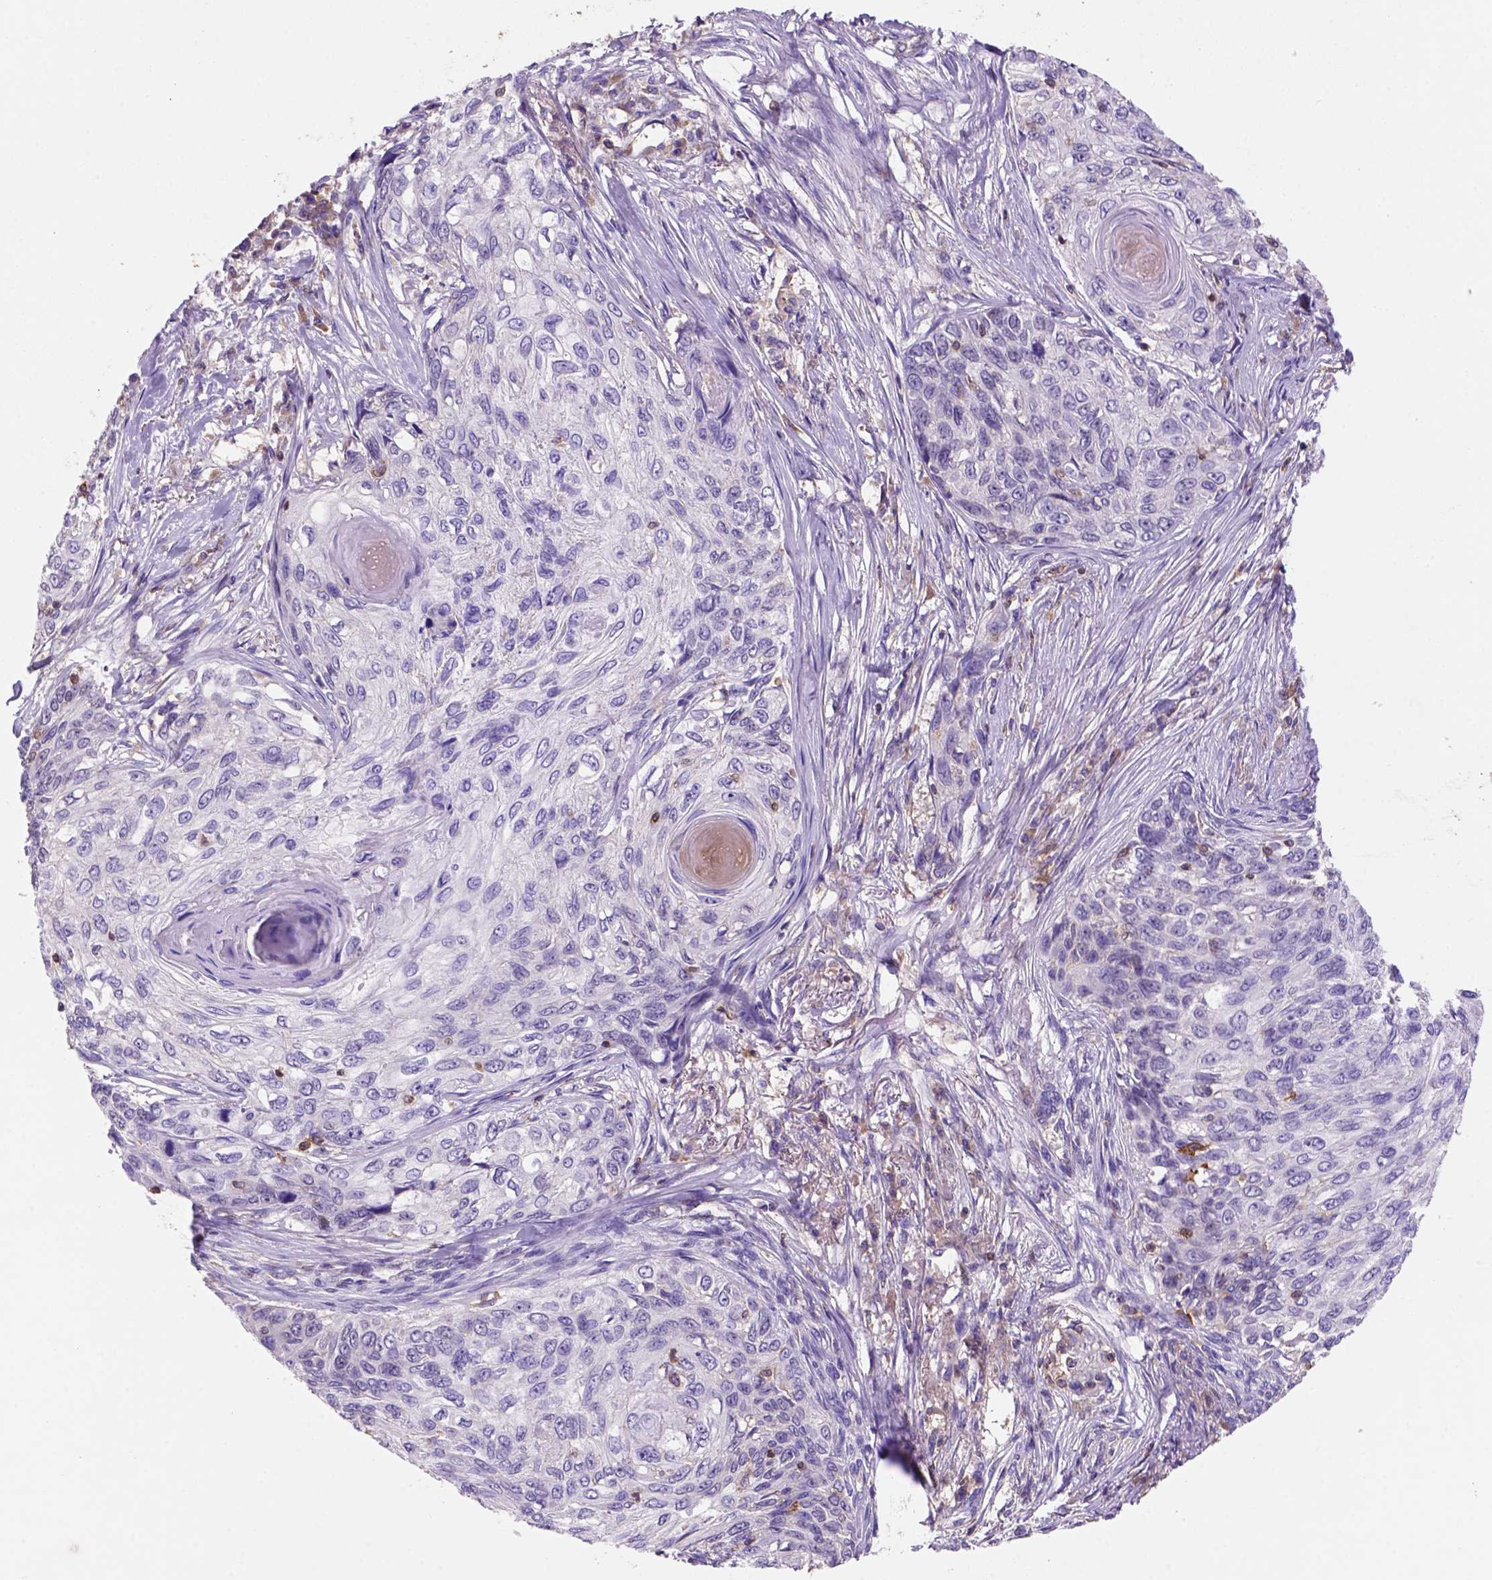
{"staining": {"intensity": "negative", "quantity": "none", "location": "none"}, "tissue": "skin cancer", "cell_type": "Tumor cells", "image_type": "cancer", "snomed": [{"axis": "morphology", "description": "Squamous cell carcinoma, NOS"}, {"axis": "topography", "description": "Skin"}], "caption": "IHC photomicrograph of neoplastic tissue: human skin squamous cell carcinoma stained with DAB reveals no significant protein expression in tumor cells.", "gene": "INPP5D", "patient": {"sex": "male", "age": 92}}